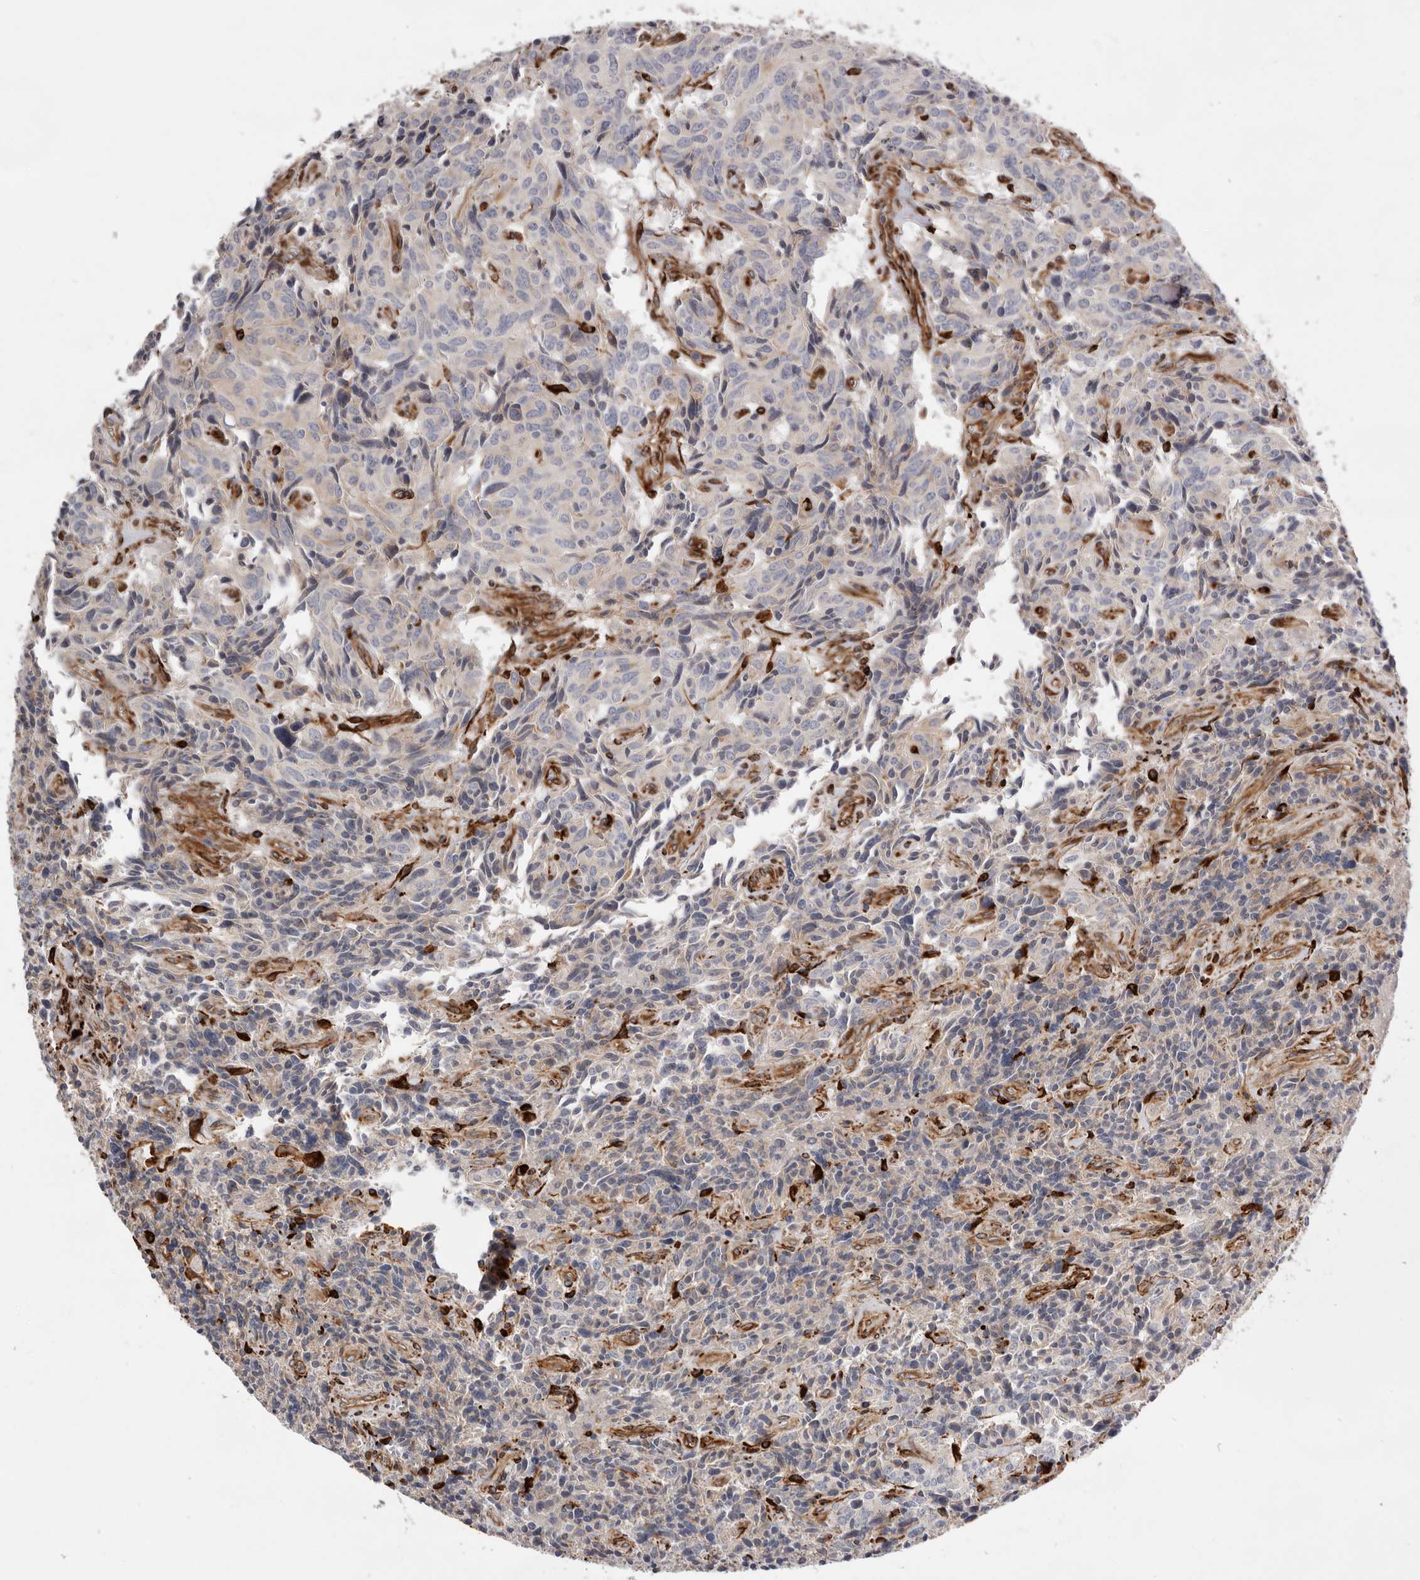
{"staining": {"intensity": "negative", "quantity": "none", "location": "none"}, "tissue": "carcinoid", "cell_type": "Tumor cells", "image_type": "cancer", "snomed": [{"axis": "morphology", "description": "Carcinoid, malignant, NOS"}, {"axis": "topography", "description": "Lung"}], "caption": "Photomicrograph shows no significant protein positivity in tumor cells of carcinoid. Brightfield microscopy of IHC stained with DAB (3,3'-diaminobenzidine) (brown) and hematoxylin (blue), captured at high magnification.", "gene": "WDTC1", "patient": {"sex": "female", "age": 46}}